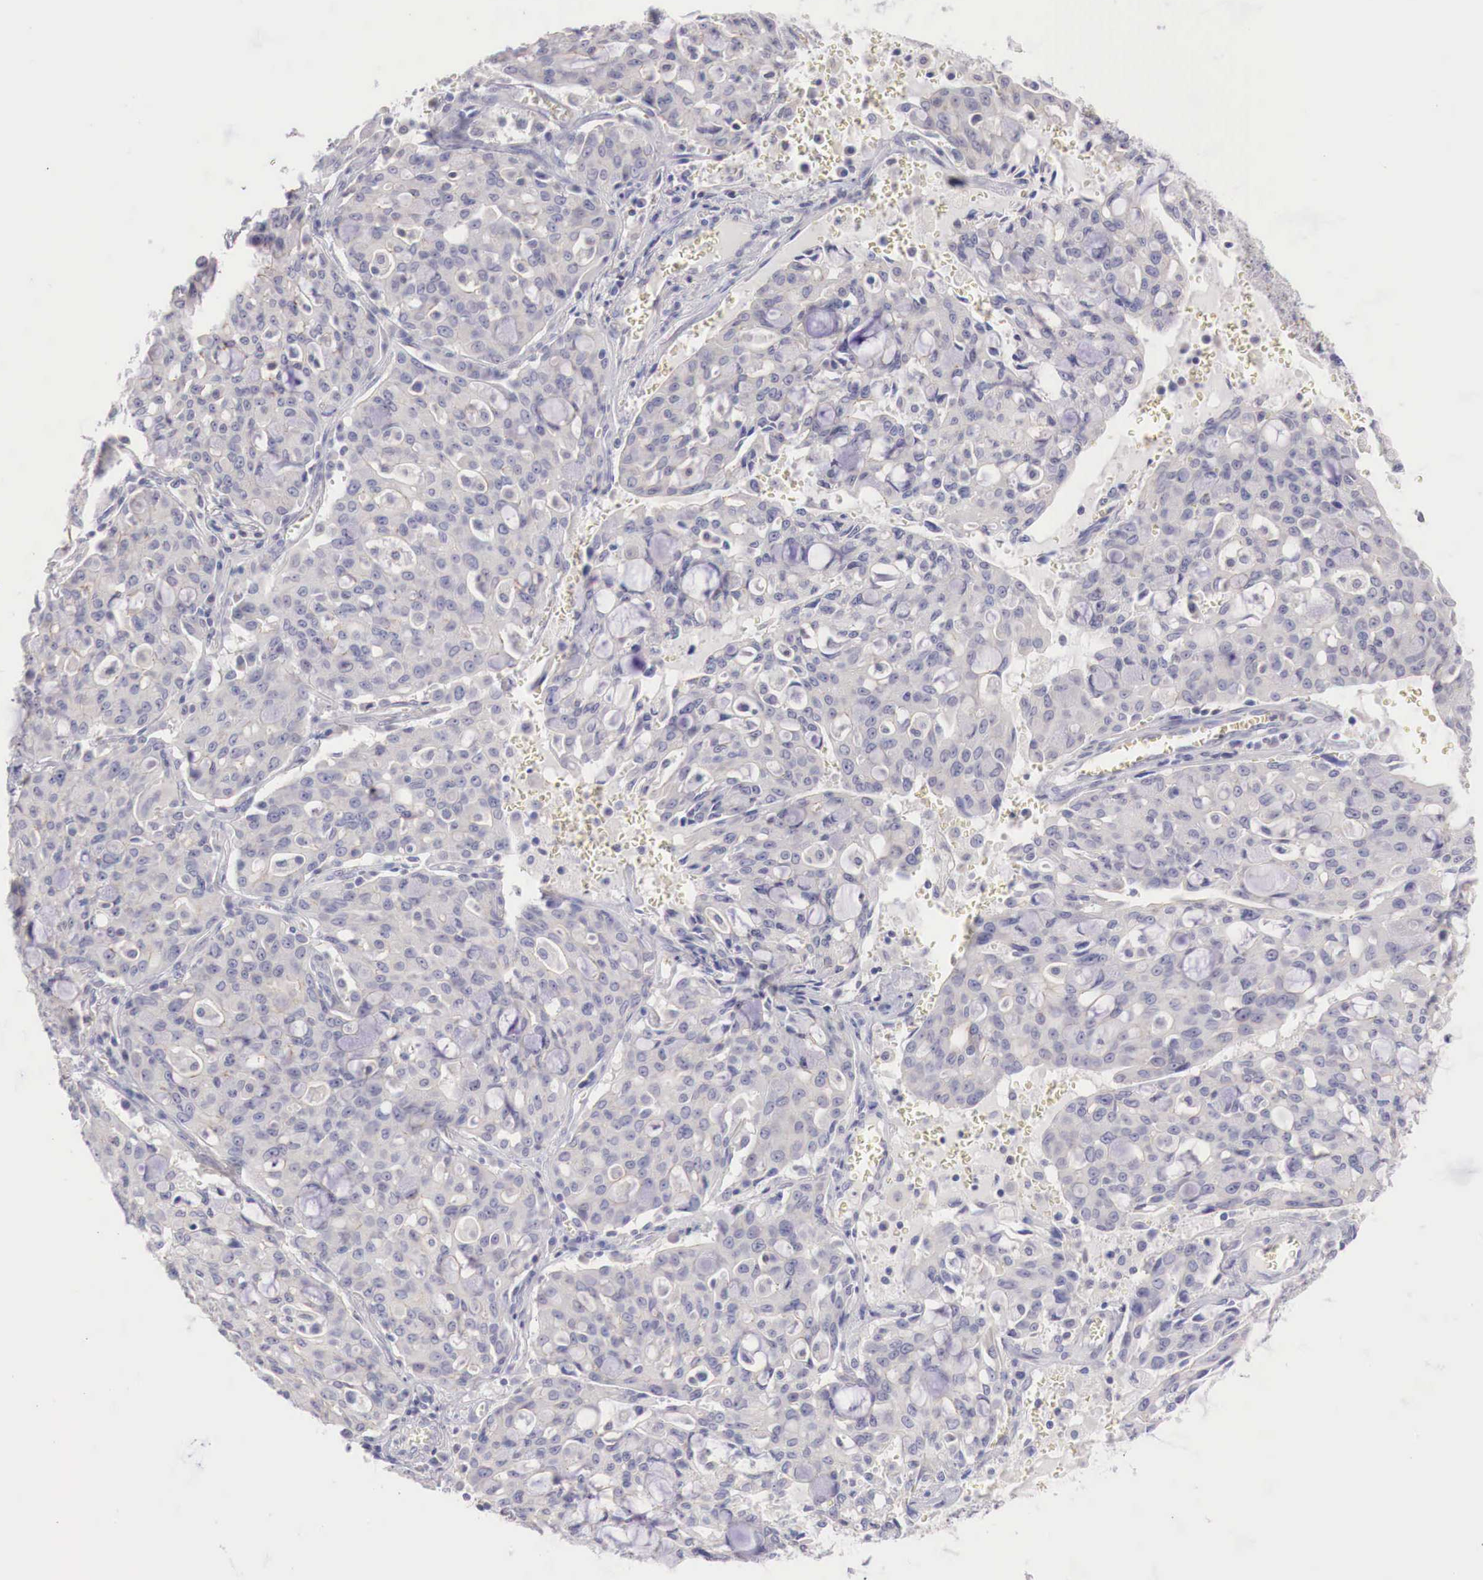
{"staining": {"intensity": "negative", "quantity": "none", "location": "none"}, "tissue": "lung cancer", "cell_type": "Tumor cells", "image_type": "cancer", "snomed": [{"axis": "morphology", "description": "Adenocarcinoma, NOS"}, {"axis": "topography", "description": "Lung"}], "caption": "Immunohistochemistry image of neoplastic tissue: human lung adenocarcinoma stained with DAB (3,3'-diaminobenzidine) demonstrates no significant protein staining in tumor cells.", "gene": "TRIM13", "patient": {"sex": "female", "age": 44}}